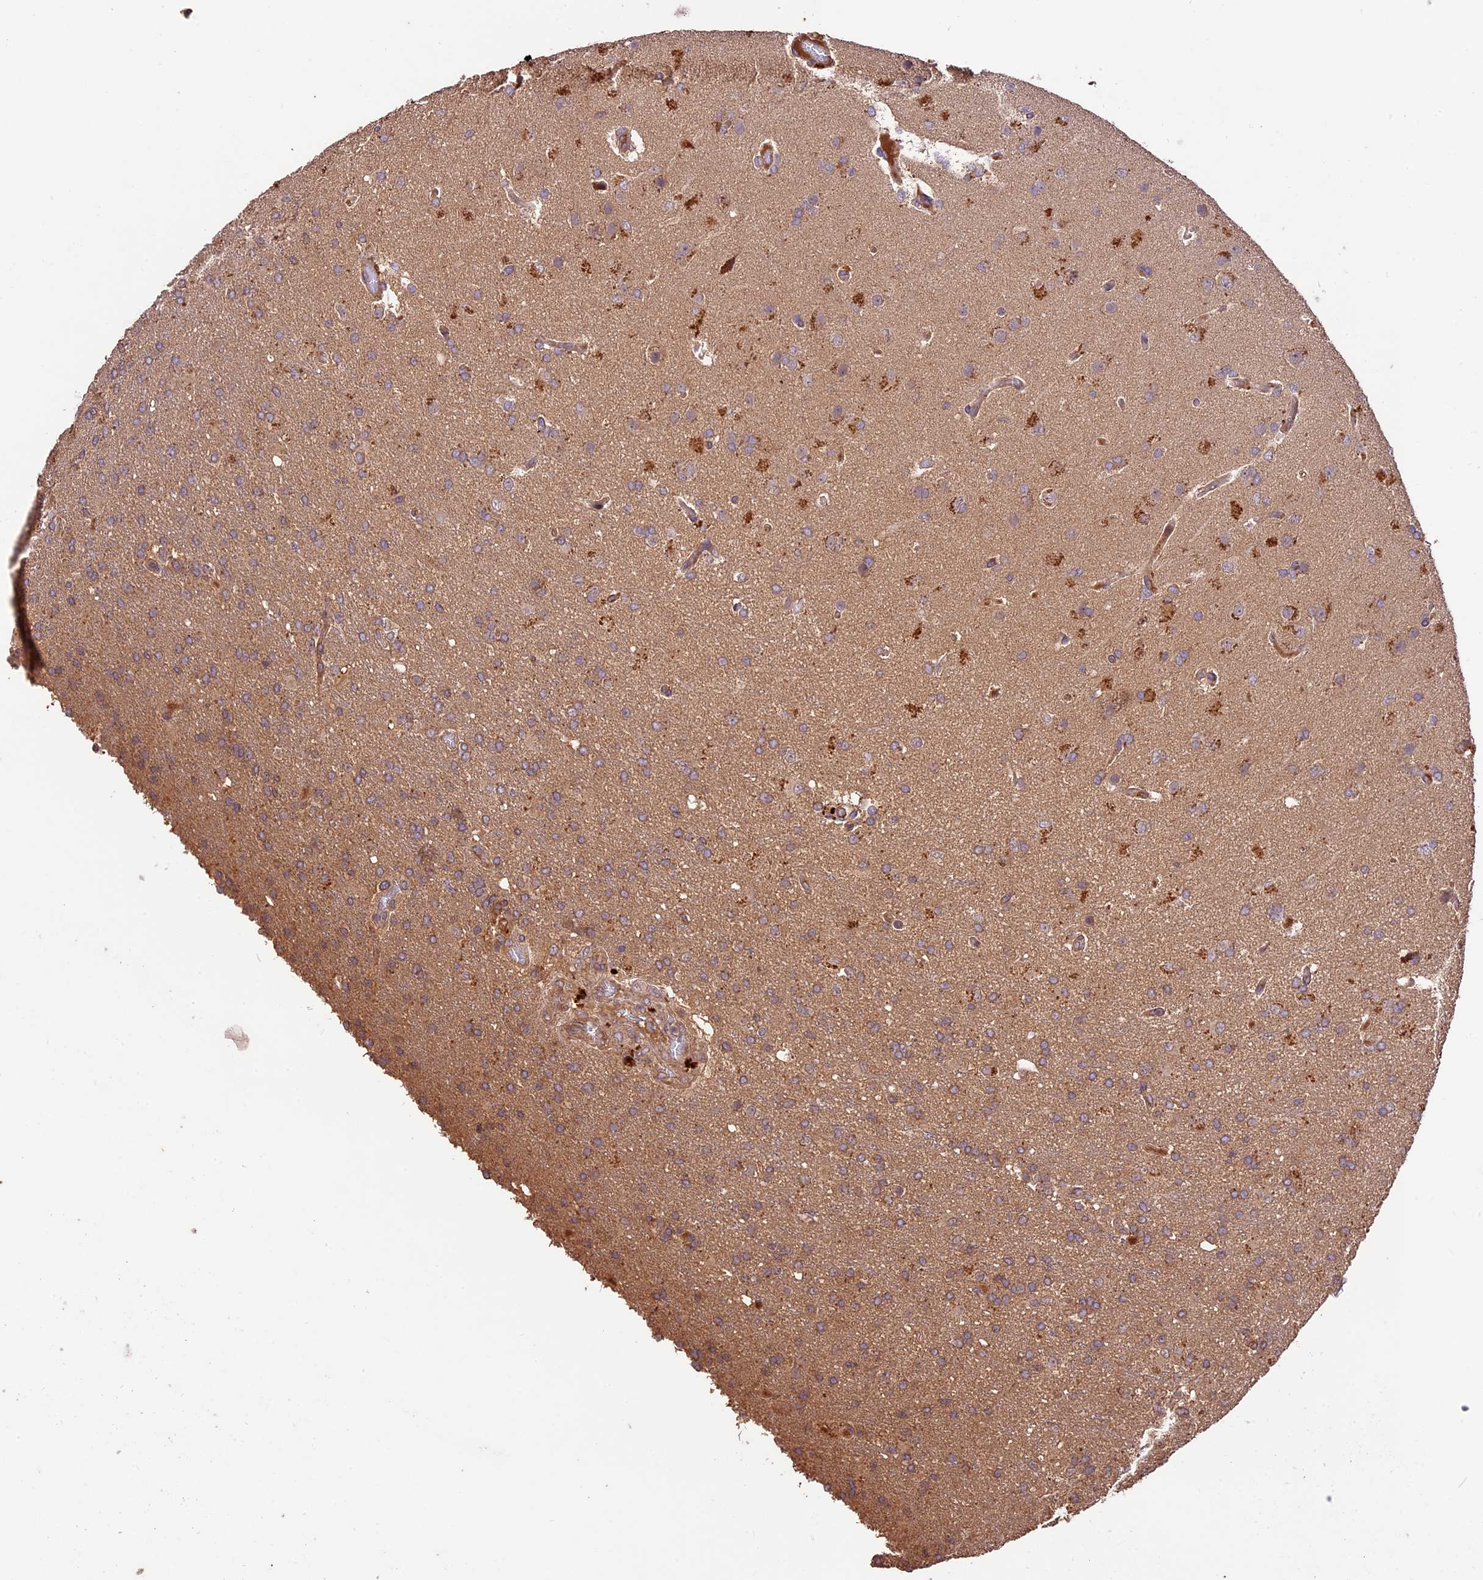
{"staining": {"intensity": "moderate", "quantity": ">75%", "location": "cytoplasmic/membranous"}, "tissue": "glioma", "cell_type": "Tumor cells", "image_type": "cancer", "snomed": [{"axis": "morphology", "description": "Glioma, malignant, High grade"}, {"axis": "topography", "description": "Brain"}], "caption": "Brown immunohistochemical staining in glioma exhibits moderate cytoplasmic/membranous positivity in approximately >75% of tumor cells. (Stains: DAB (3,3'-diaminobenzidine) in brown, nuclei in blue, Microscopy: brightfield microscopy at high magnification).", "gene": "CRLF1", "patient": {"sex": "female", "age": 74}}